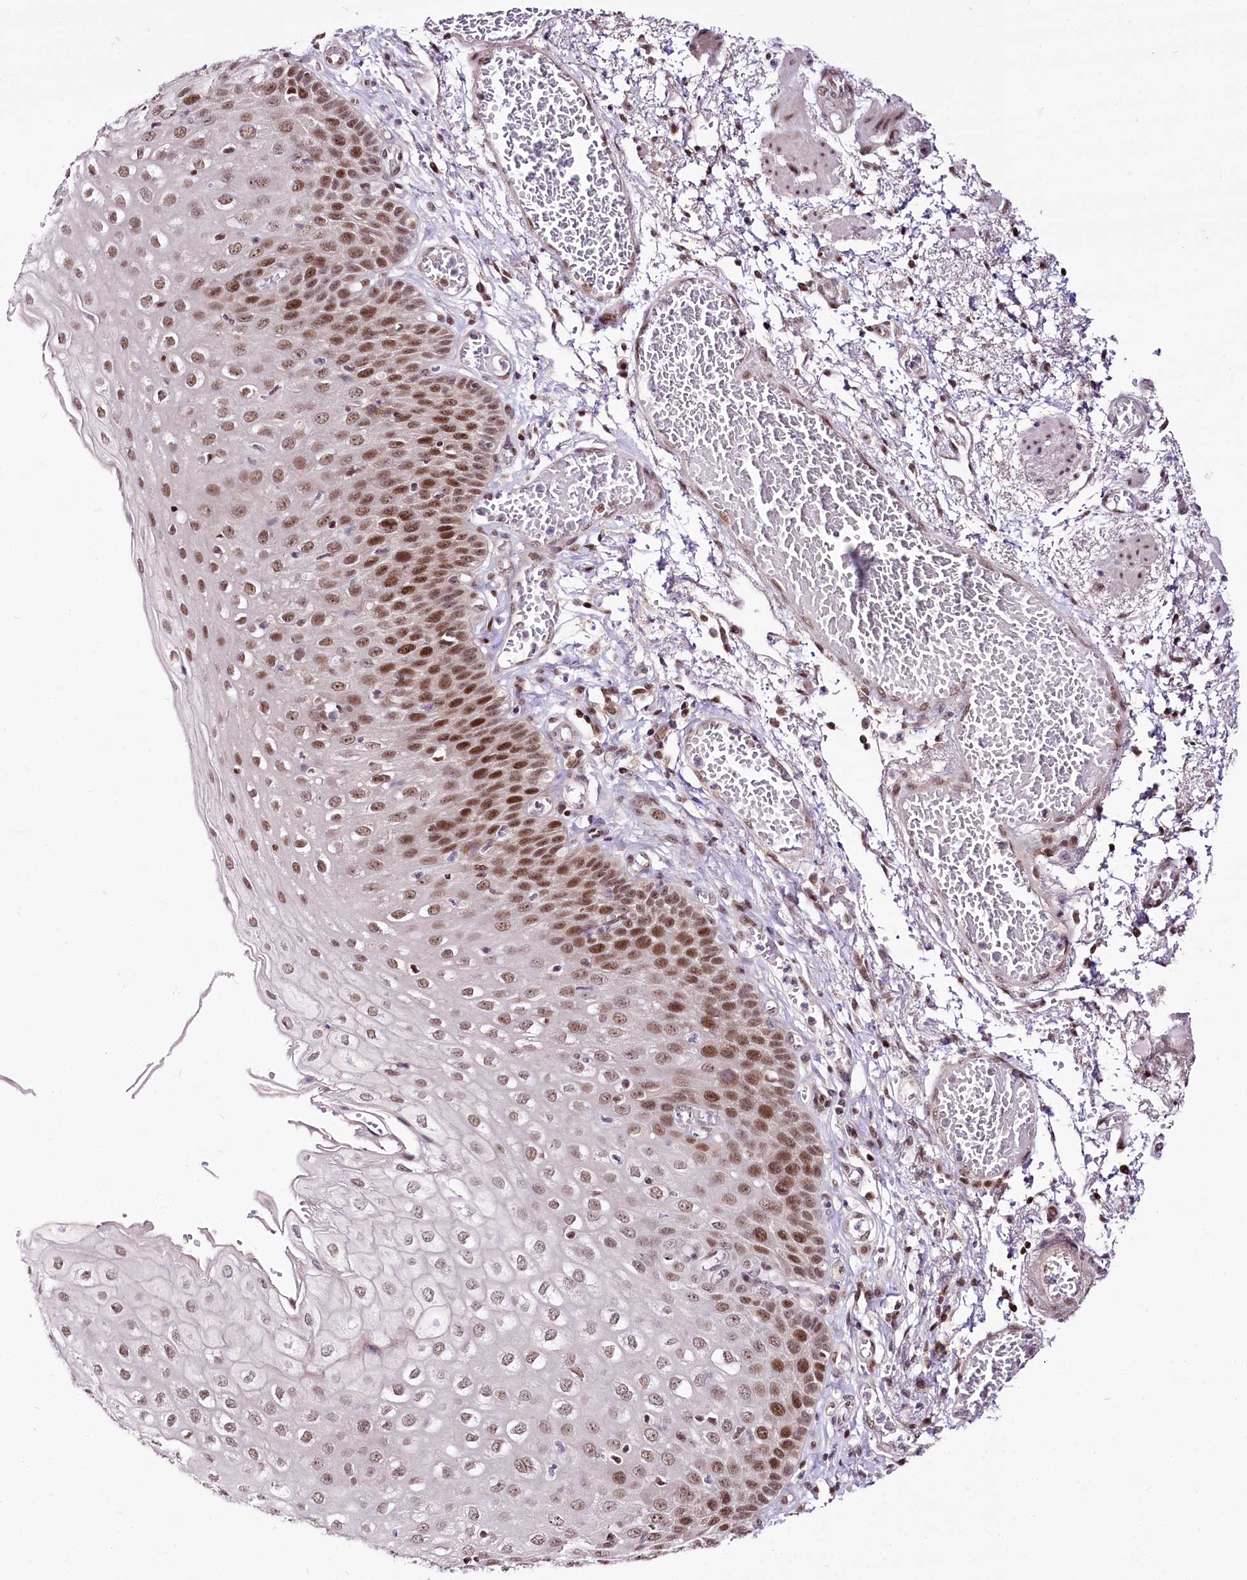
{"staining": {"intensity": "strong", "quantity": ">75%", "location": "nuclear"}, "tissue": "esophagus", "cell_type": "Squamous epithelial cells", "image_type": "normal", "snomed": [{"axis": "morphology", "description": "Normal tissue, NOS"}, {"axis": "topography", "description": "Esophagus"}], "caption": "Protein staining of normal esophagus demonstrates strong nuclear expression in about >75% of squamous epithelial cells.", "gene": "POLA2", "patient": {"sex": "male", "age": 81}}